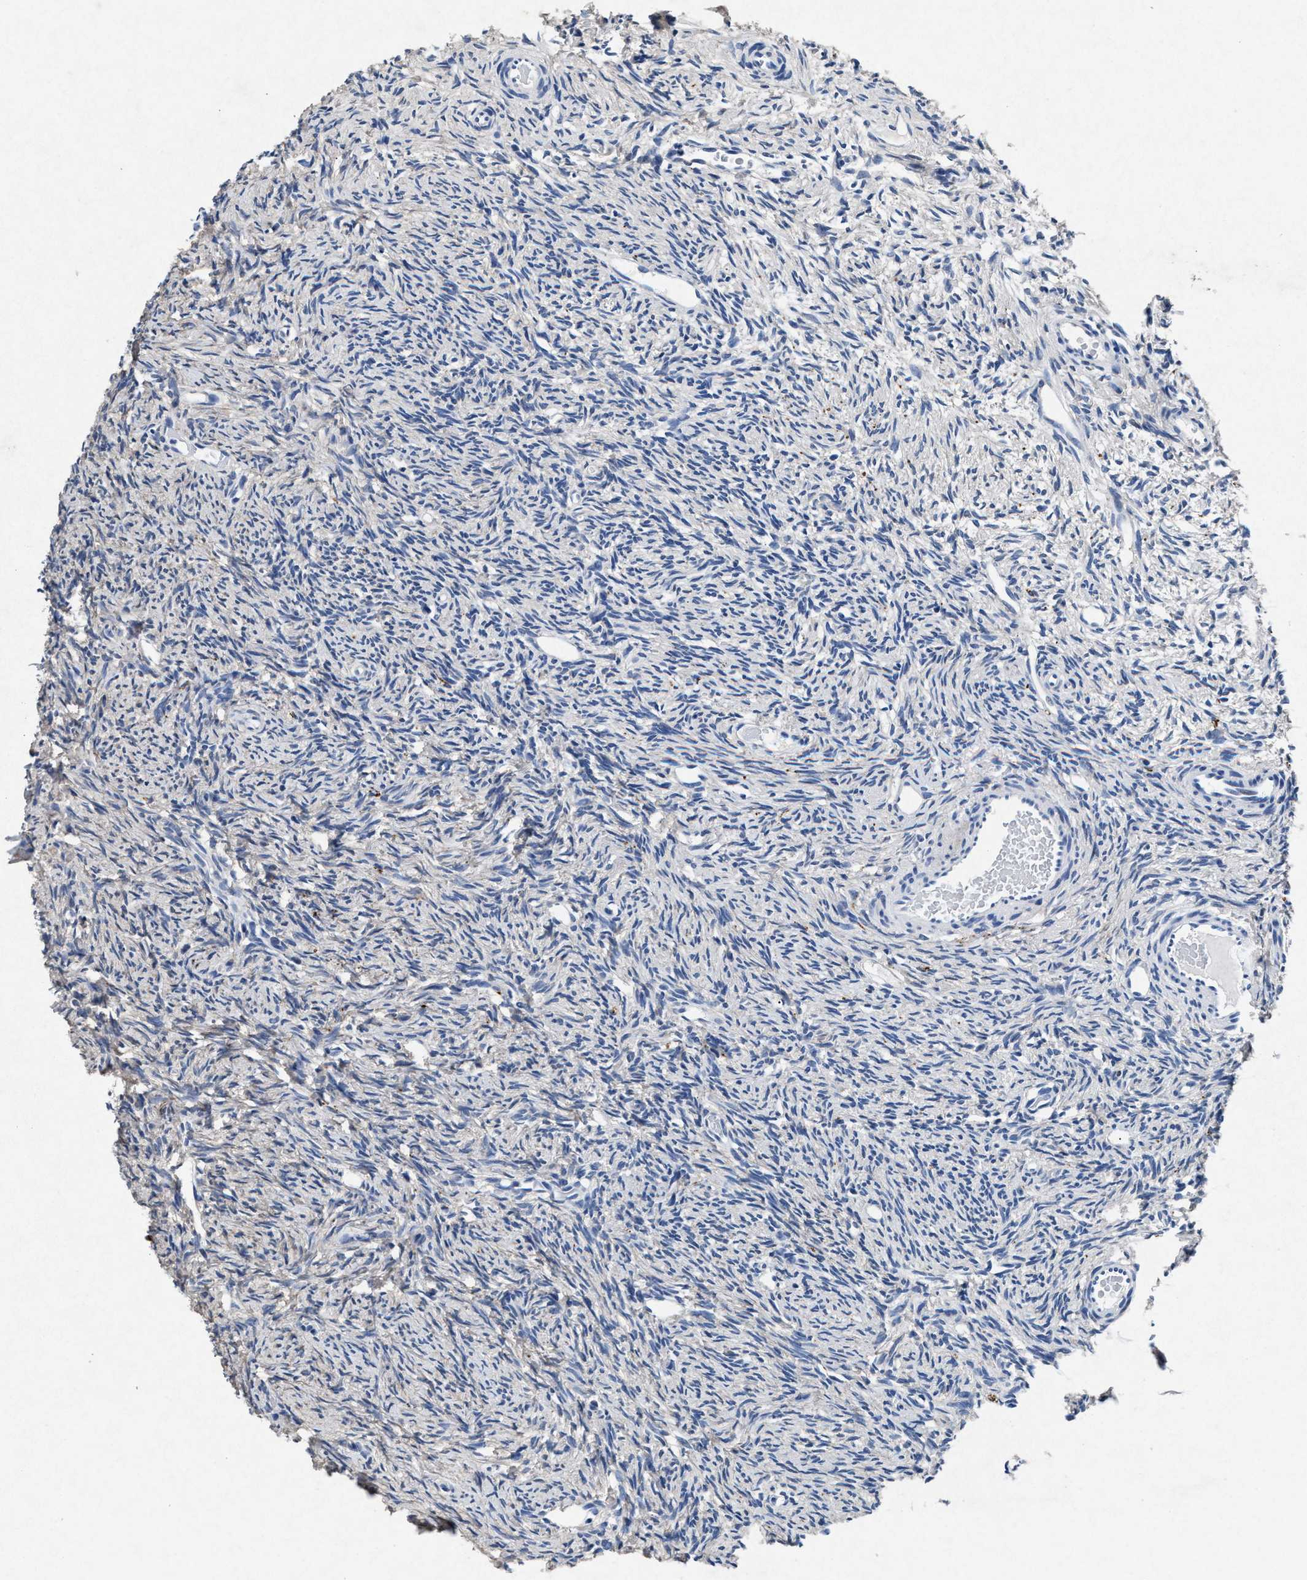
{"staining": {"intensity": "negative", "quantity": "none", "location": "none"}, "tissue": "ovary", "cell_type": "Ovarian stroma cells", "image_type": "normal", "snomed": [{"axis": "morphology", "description": "Normal tissue, NOS"}, {"axis": "topography", "description": "Ovary"}], "caption": "A micrograph of ovary stained for a protein shows no brown staining in ovarian stroma cells.", "gene": "MAP6", "patient": {"sex": "female", "age": 33}}